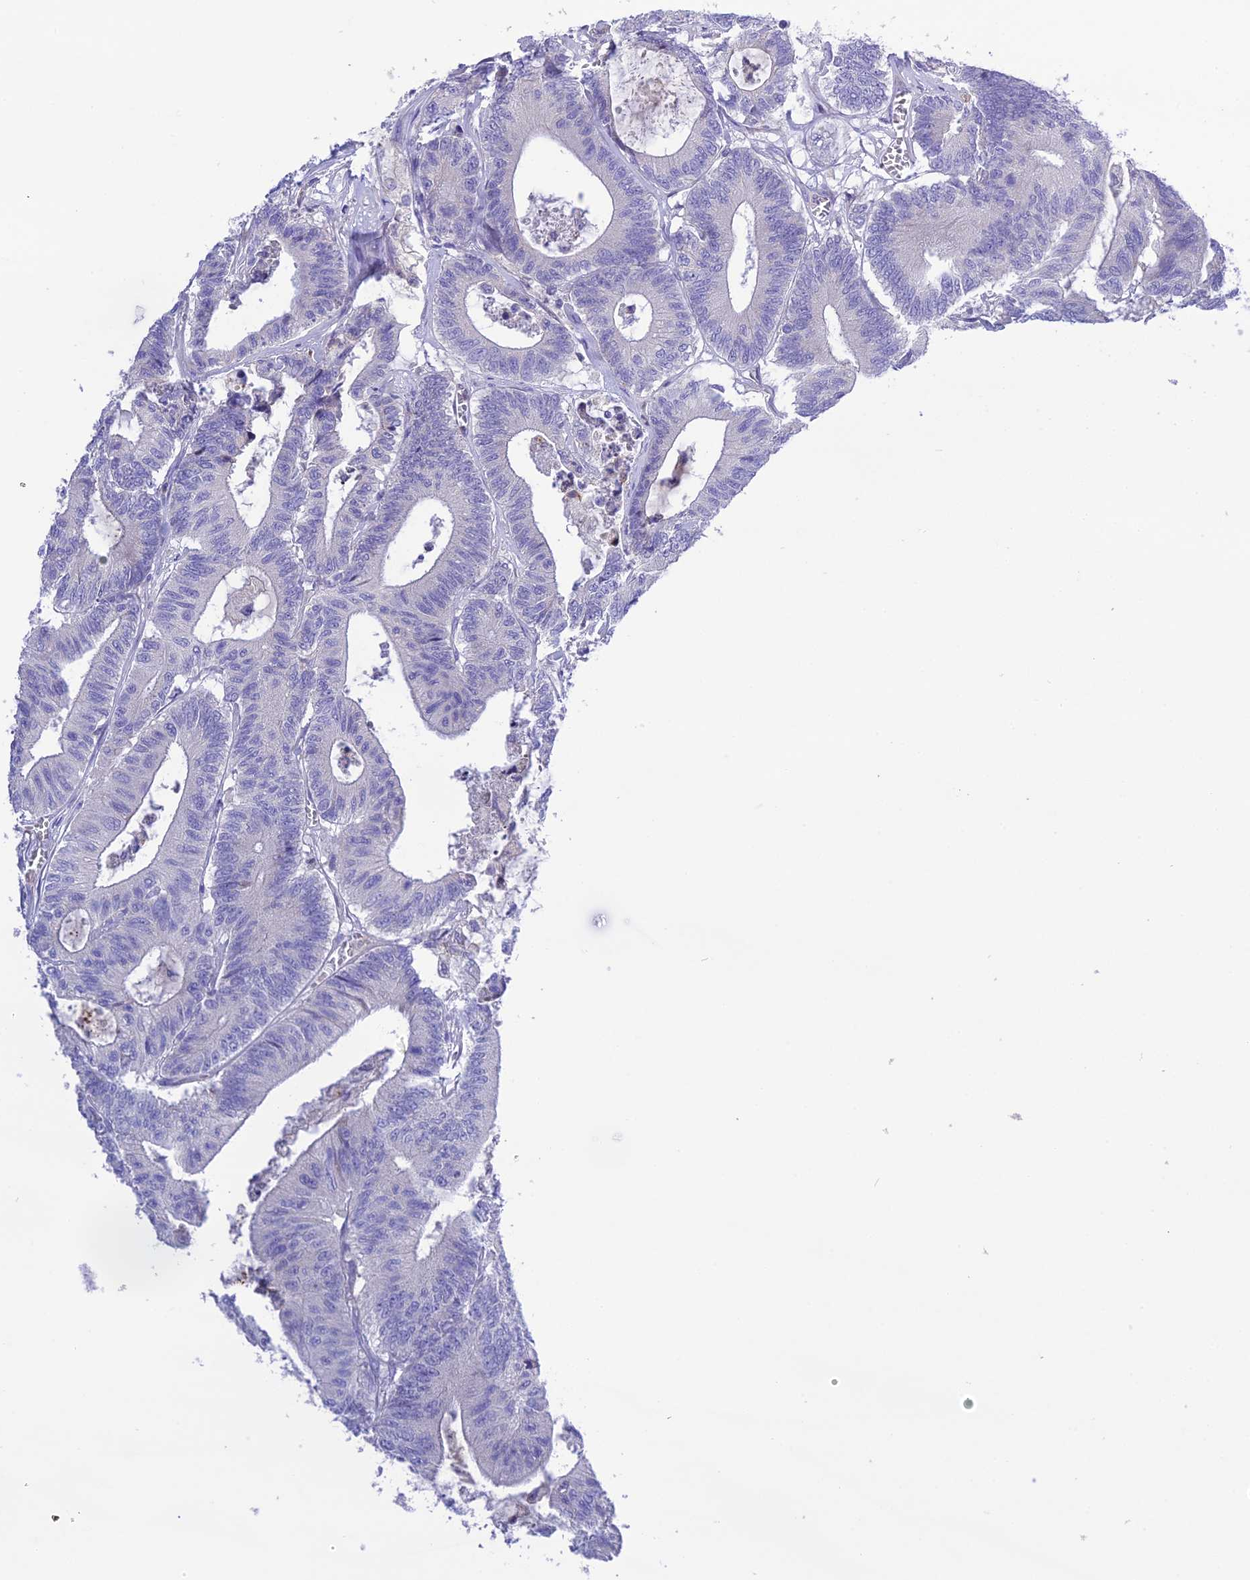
{"staining": {"intensity": "negative", "quantity": "none", "location": "none"}, "tissue": "colorectal cancer", "cell_type": "Tumor cells", "image_type": "cancer", "snomed": [{"axis": "morphology", "description": "Adenocarcinoma, NOS"}, {"axis": "topography", "description": "Colon"}], "caption": "An image of human colorectal cancer (adenocarcinoma) is negative for staining in tumor cells.", "gene": "KIAA0408", "patient": {"sex": "female", "age": 84}}